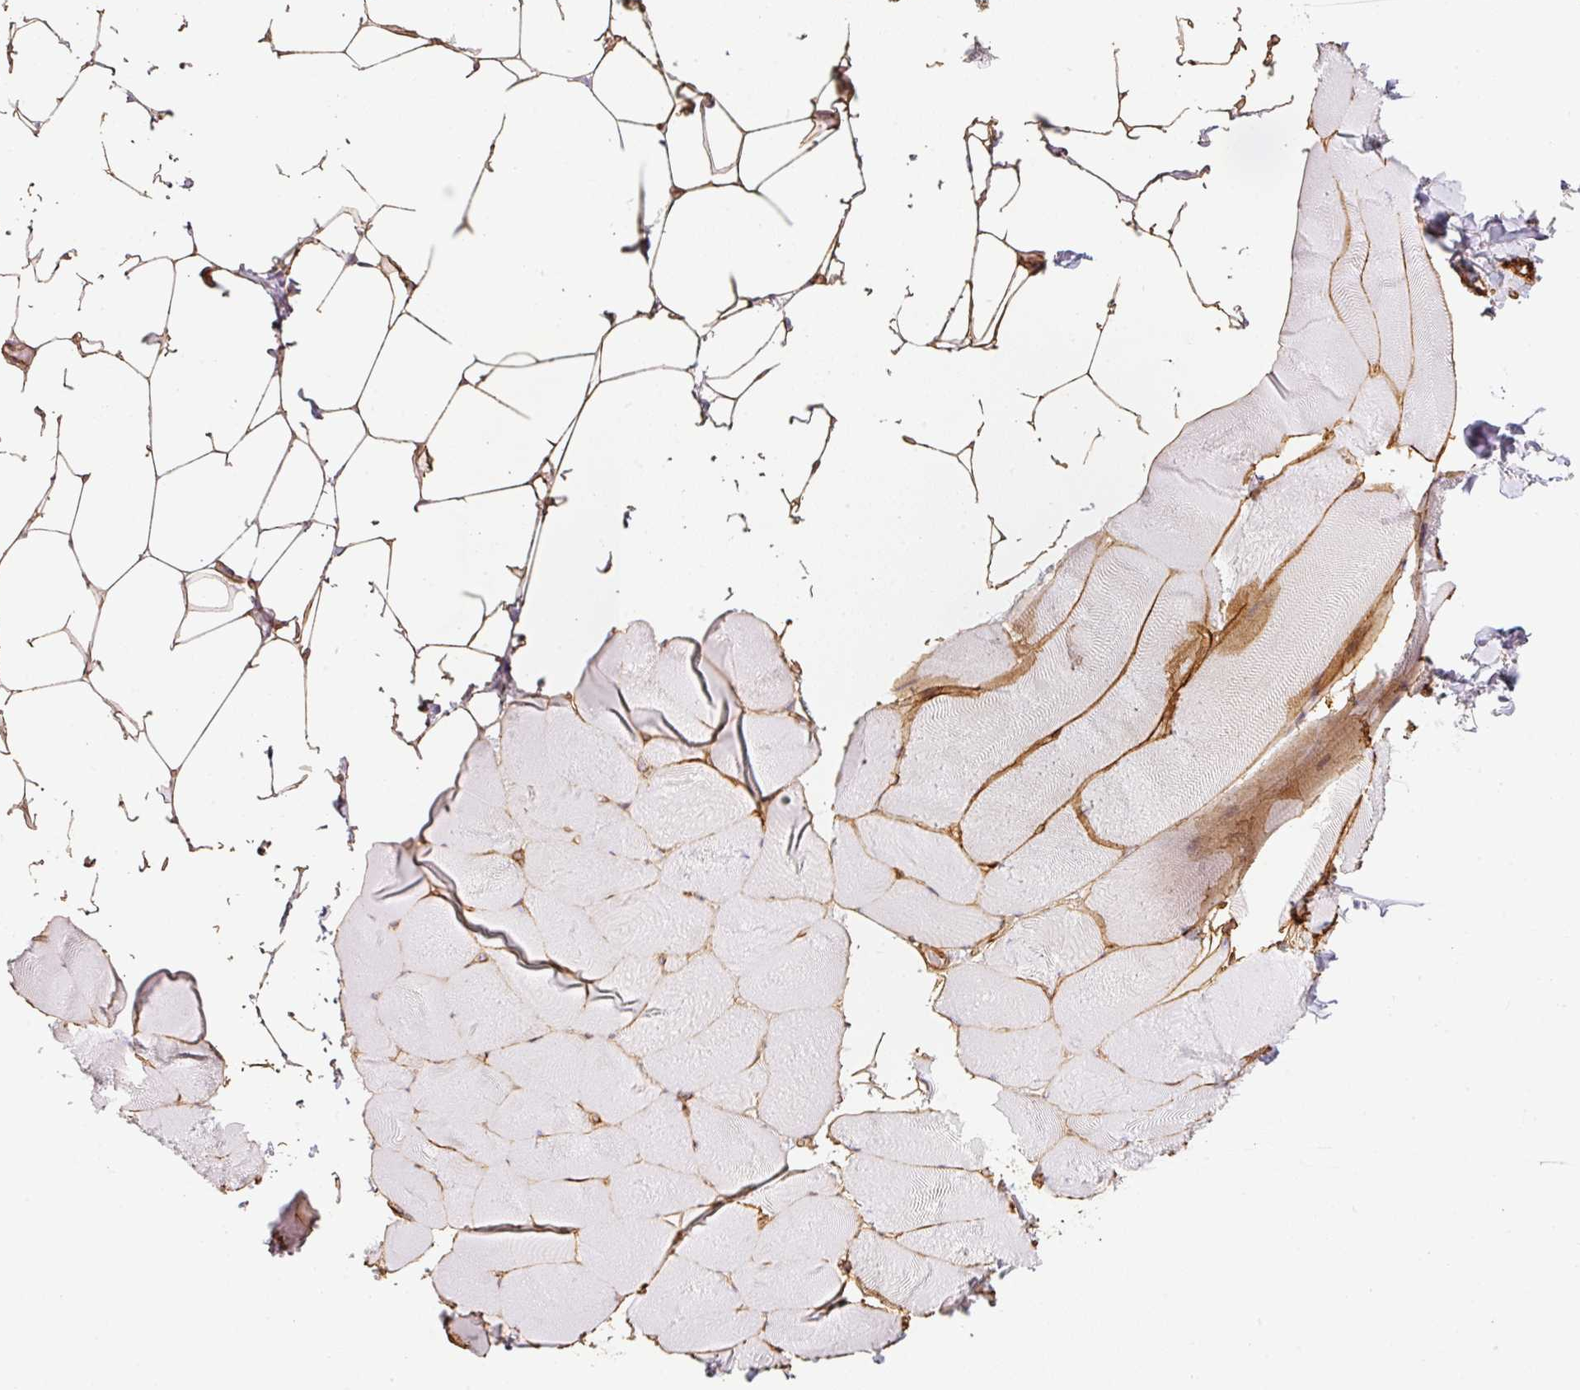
{"staining": {"intensity": "negative", "quantity": "none", "location": "none"}, "tissue": "skeletal muscle", "cell_type": "Myocytes", "image_type": "normal", "snomed": [{"axis": "morphology", "description": "Normal tissue, NOS"}, {"axis": "topography", "description": "Skeletal muscle"}], "caption": "The histopathology image demonstrates no significant expression in myocytes of skeletal muscle. (Stains: DAB (3,3'-diaminobenzidine) IHC with hematoxylin counter stain, Microscopy: brightfield microscopy at high magnification).", "gene": "LOXL4", "patient": {"sex": "female", "age": 64}}